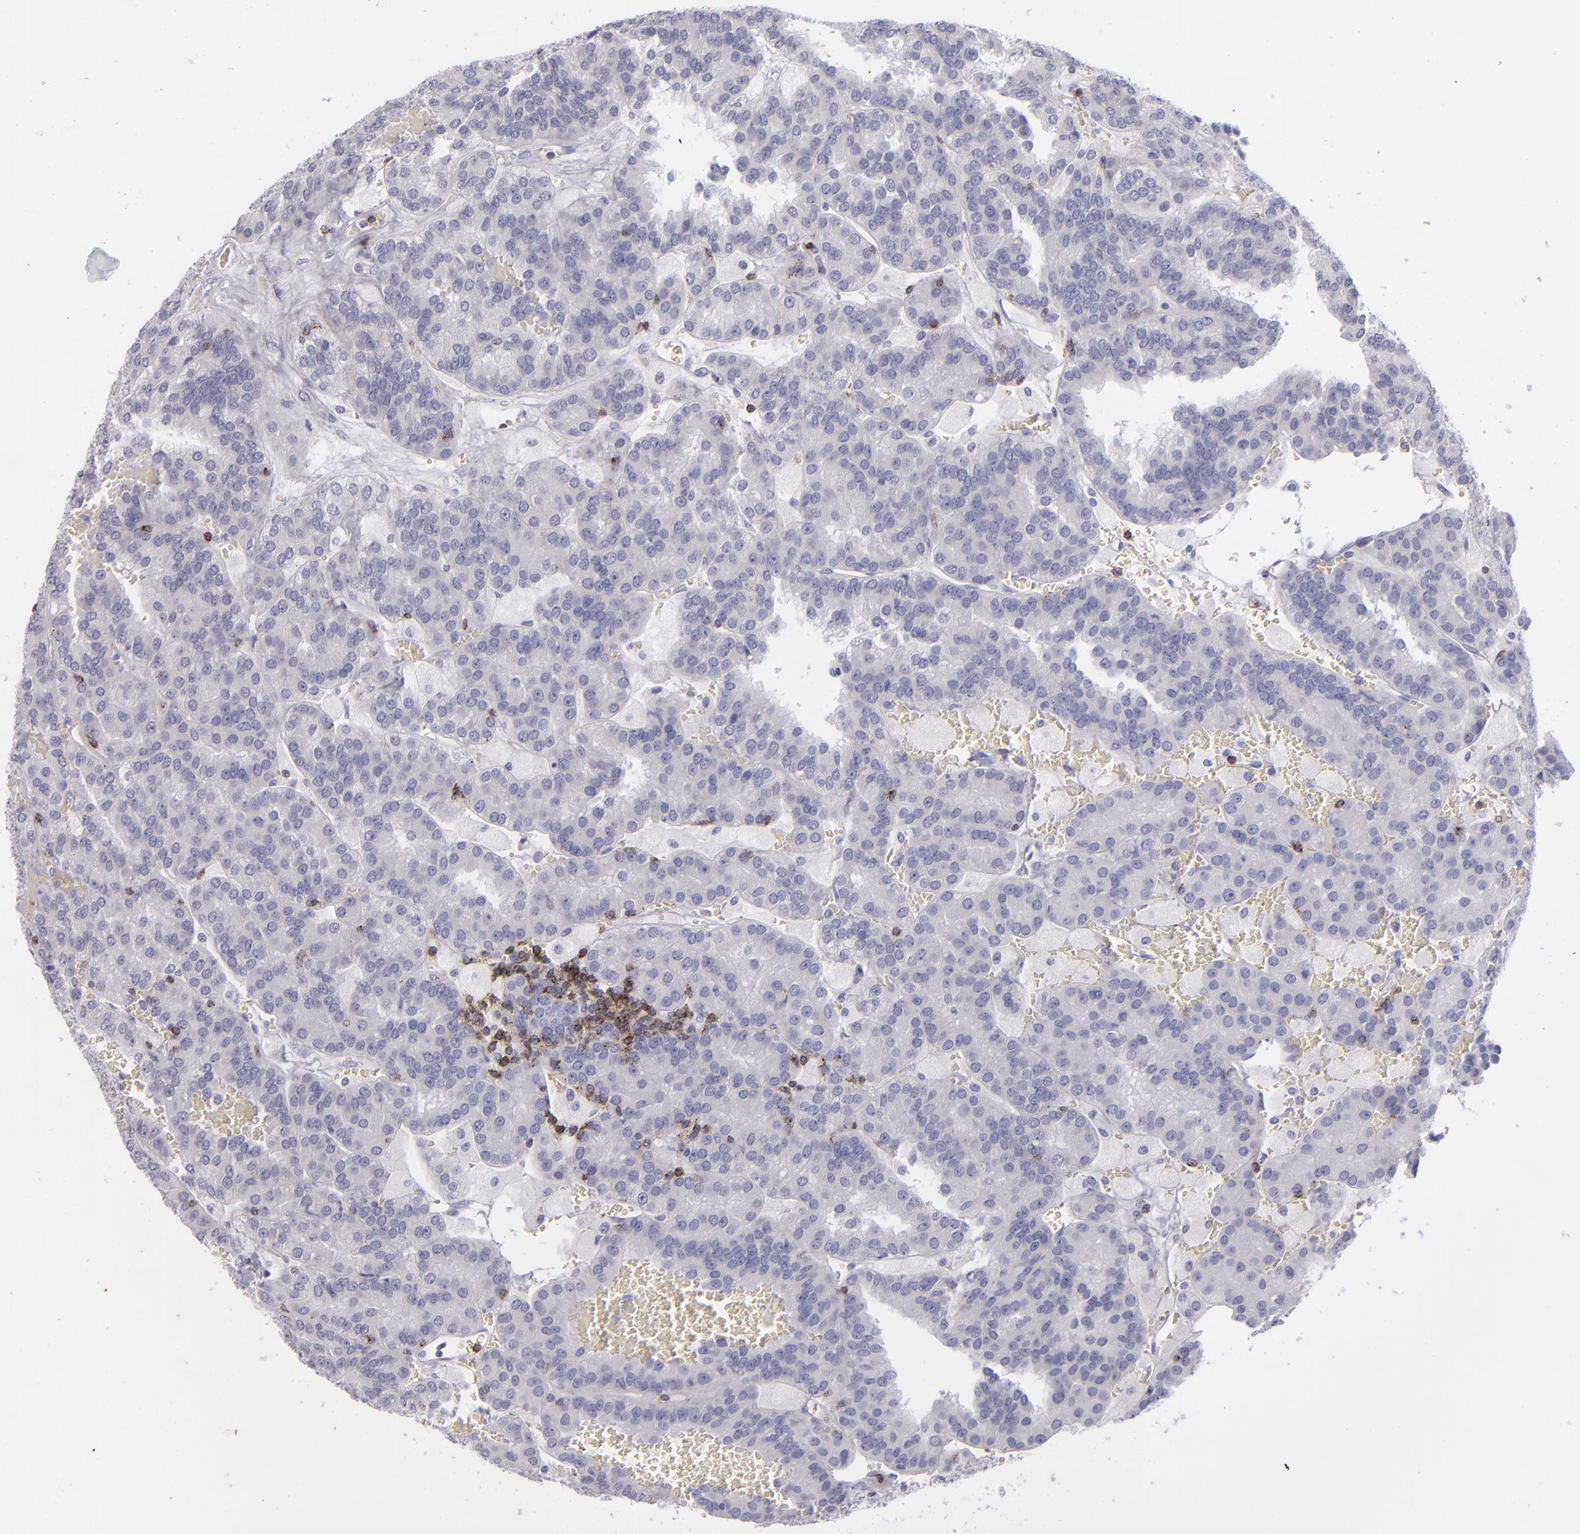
{"staining": {"intensity": "negative", "quantity": "none", "location": "none"}, "tissue": "renal cancer", "cell_type": "Tumor cells", "image_type": "cancer", "snomed": [{"axis": "morphology", "description": "Adenocarcinoma, NOS"}, {"axis": "topography", "description": "Kidney"}], "caption": "This histopathology image is of renal cancer (adenocarcinoma) stained with immunohistochemistry to label a protein in brown with the nuclei are counter-stained blue. There is no staining in tumor cells. (DAB immunohistochemistry (IHC), high magnification).", "gene": "CD2", "patient": {"sex": "male", "age": 46}}